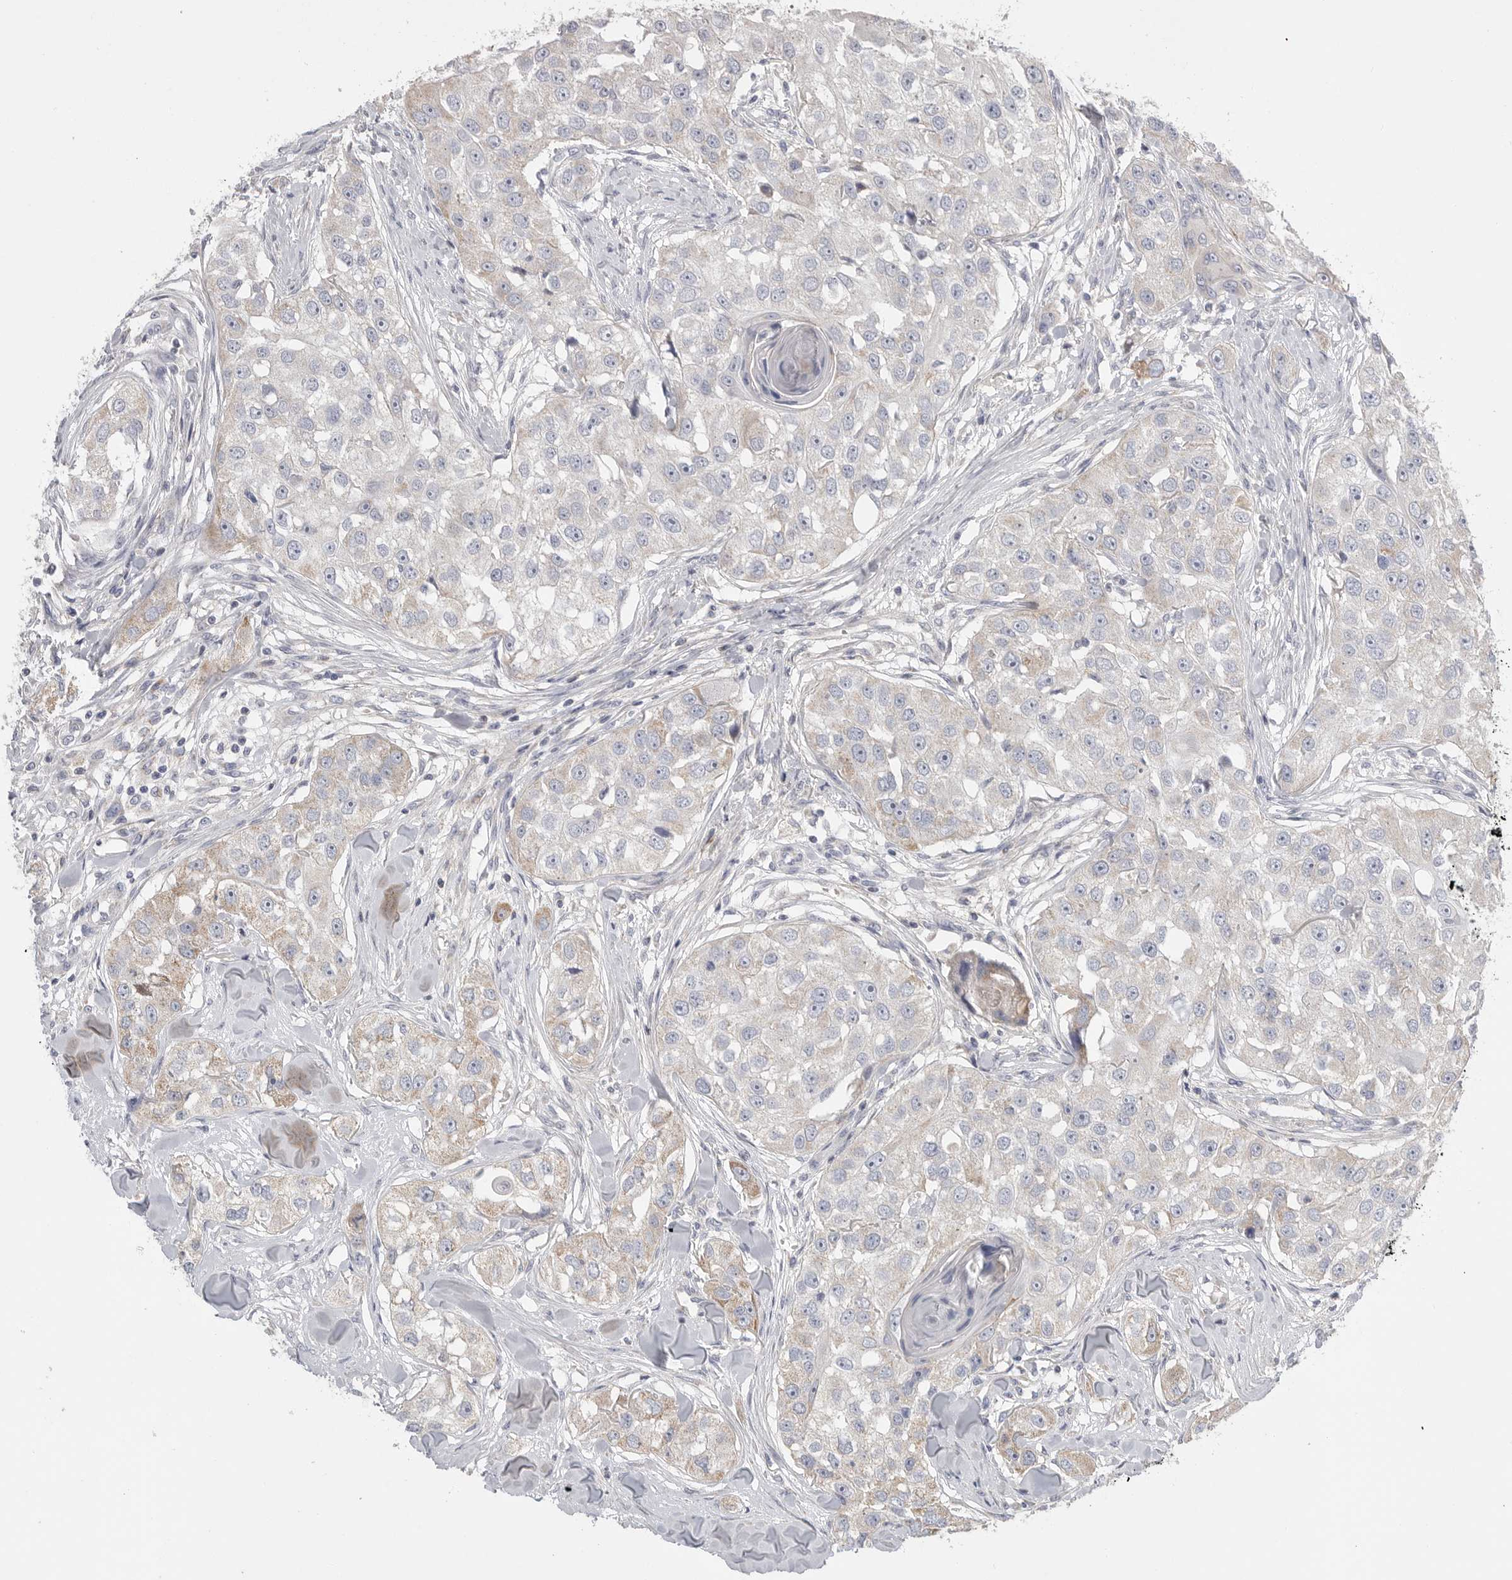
{"staining": {"intensity": "moderate", "quantity": "<25%", "location": "cytoplasmic/membranous"}, "tissue": "head and neck cancer", "cell_type": "Tumor cells", "image_type": "cancer", "snomed": [{"axis": "morphology", "description": "Normal tissue, NOS"}, {"axis": "morphology", "description": "Squamous cell carcinoma, NOS"}, {"axis": "topography", "description": "Skeletal muscle"}, {"axis": "topography", "description": "Head-Neck"}], "caption": "DAB immunohistochemical staining of squamous cell carcinoma (head and neck) reveals moderate cytoplasmic/membranous protein expression in approximately <25% of tumor cells.", "gene": "SDC3", "patient": {"sex": "male", "age": 51}}